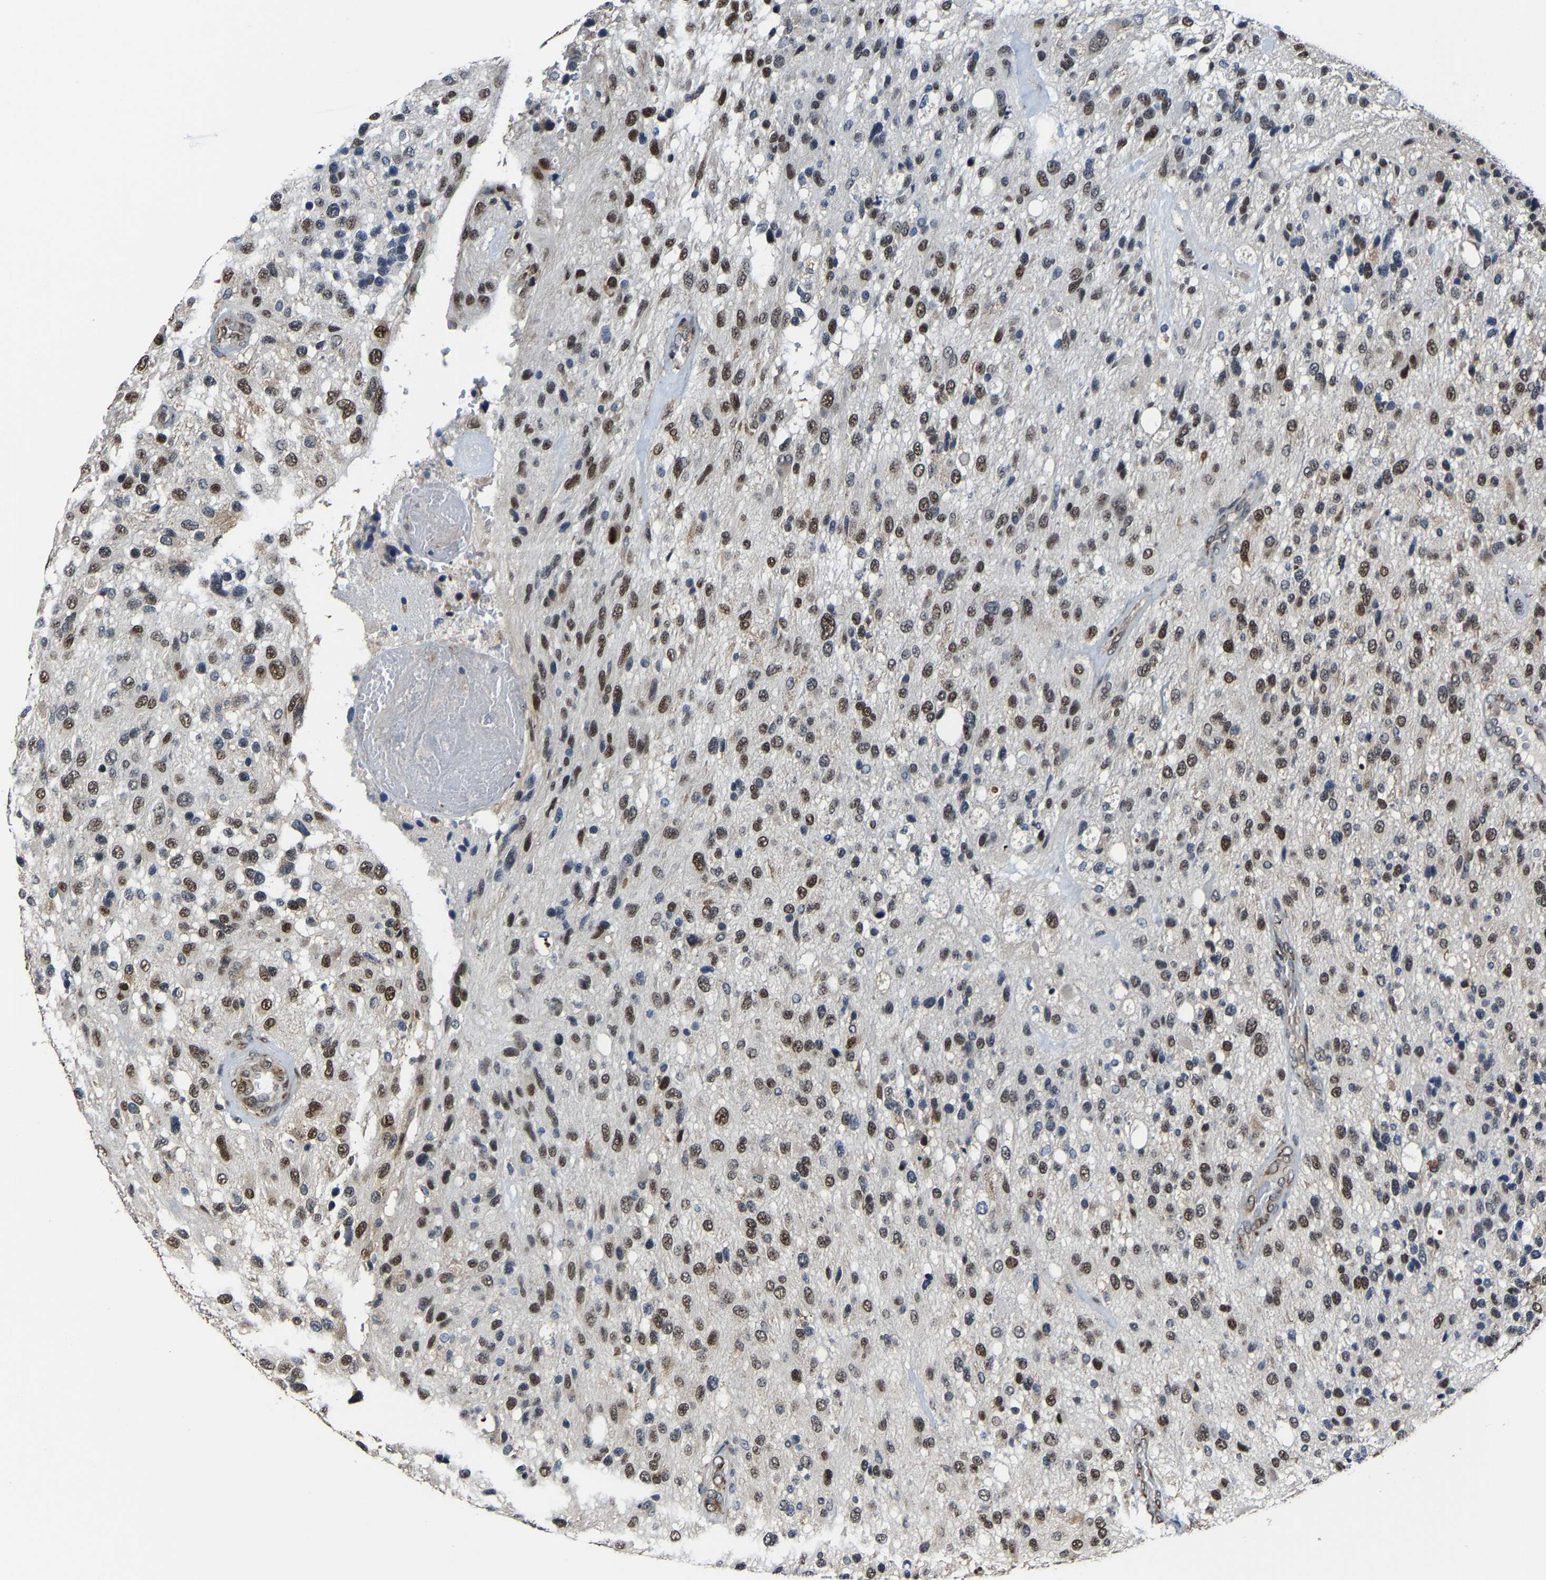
{"staining": {"intensity": "strong", "quantity": ">75%", "location": "nuclear"}, "tissue": "glioma", "cell_type": "Tumor cells", "image_type": "cancer", "snomed": [{"axis": "morphology", "description": "Glioma, malignant, High grade"}, {"axis": "topography", "description": "Brain"}], "caption": "Human glioma stained with a brown dye demonstrates strong nuclear positive positivity in about >75% of tumor cells.", "gene": "METTL1", "patient": {"sex": "female", "age": 58}}